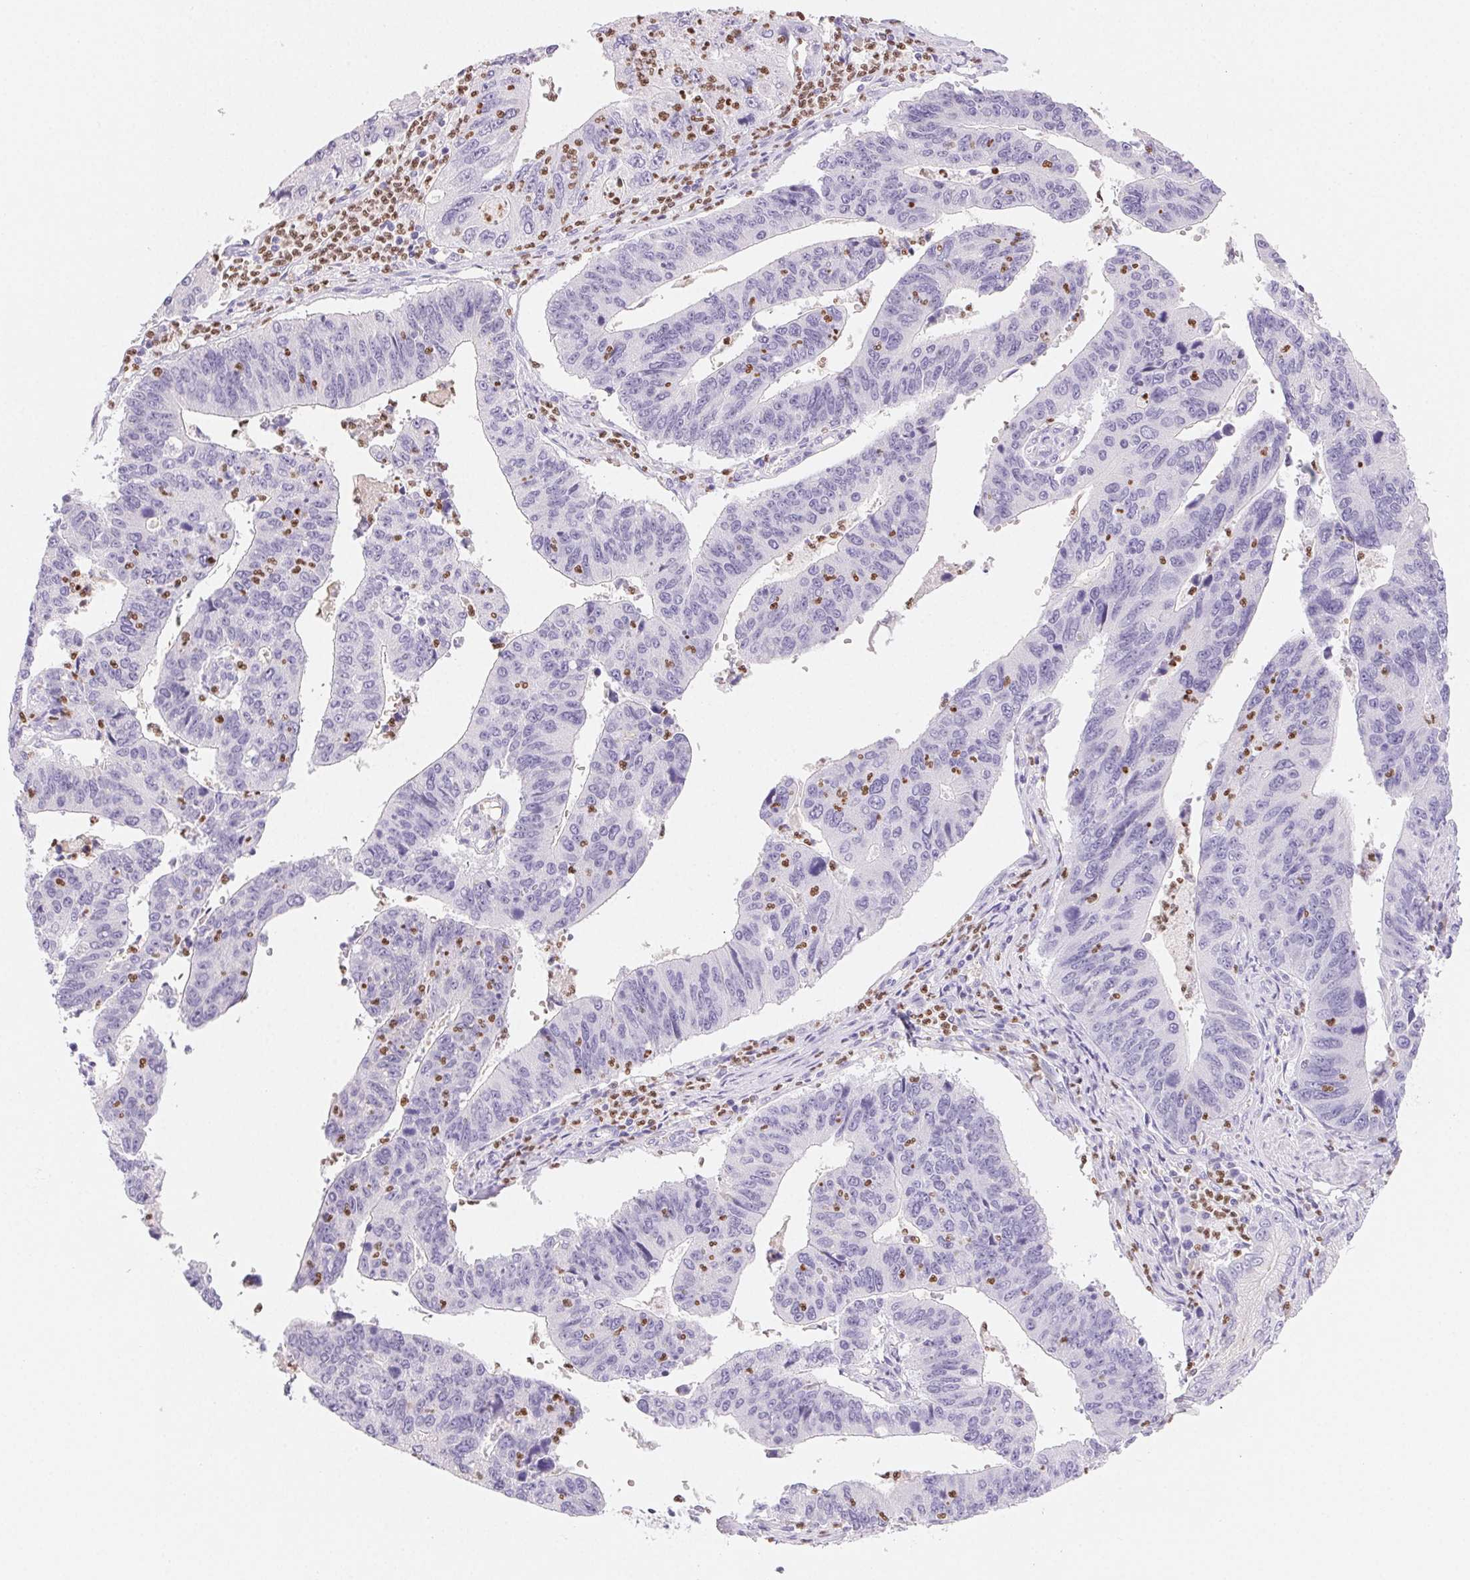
{"staining": {"intensity": "negative", "quantity": "none", "location": "none"}, "tissue": "stomach cancer", "cell_type": "Tumor cells", "image_type": "cancer", "snomed": [{"axis": "morphology", "description": "Adenocarcinoma, NOS"}, {"axis": "topography", "description": "Stomach"}], "caption": "DAB immunohistochemical staining of stomach cancer (adenocarcinoma) exhibits no significant expression in tumor cells.", "gene": "PADI4", "patient": {"sex": "male", "age": 59}}